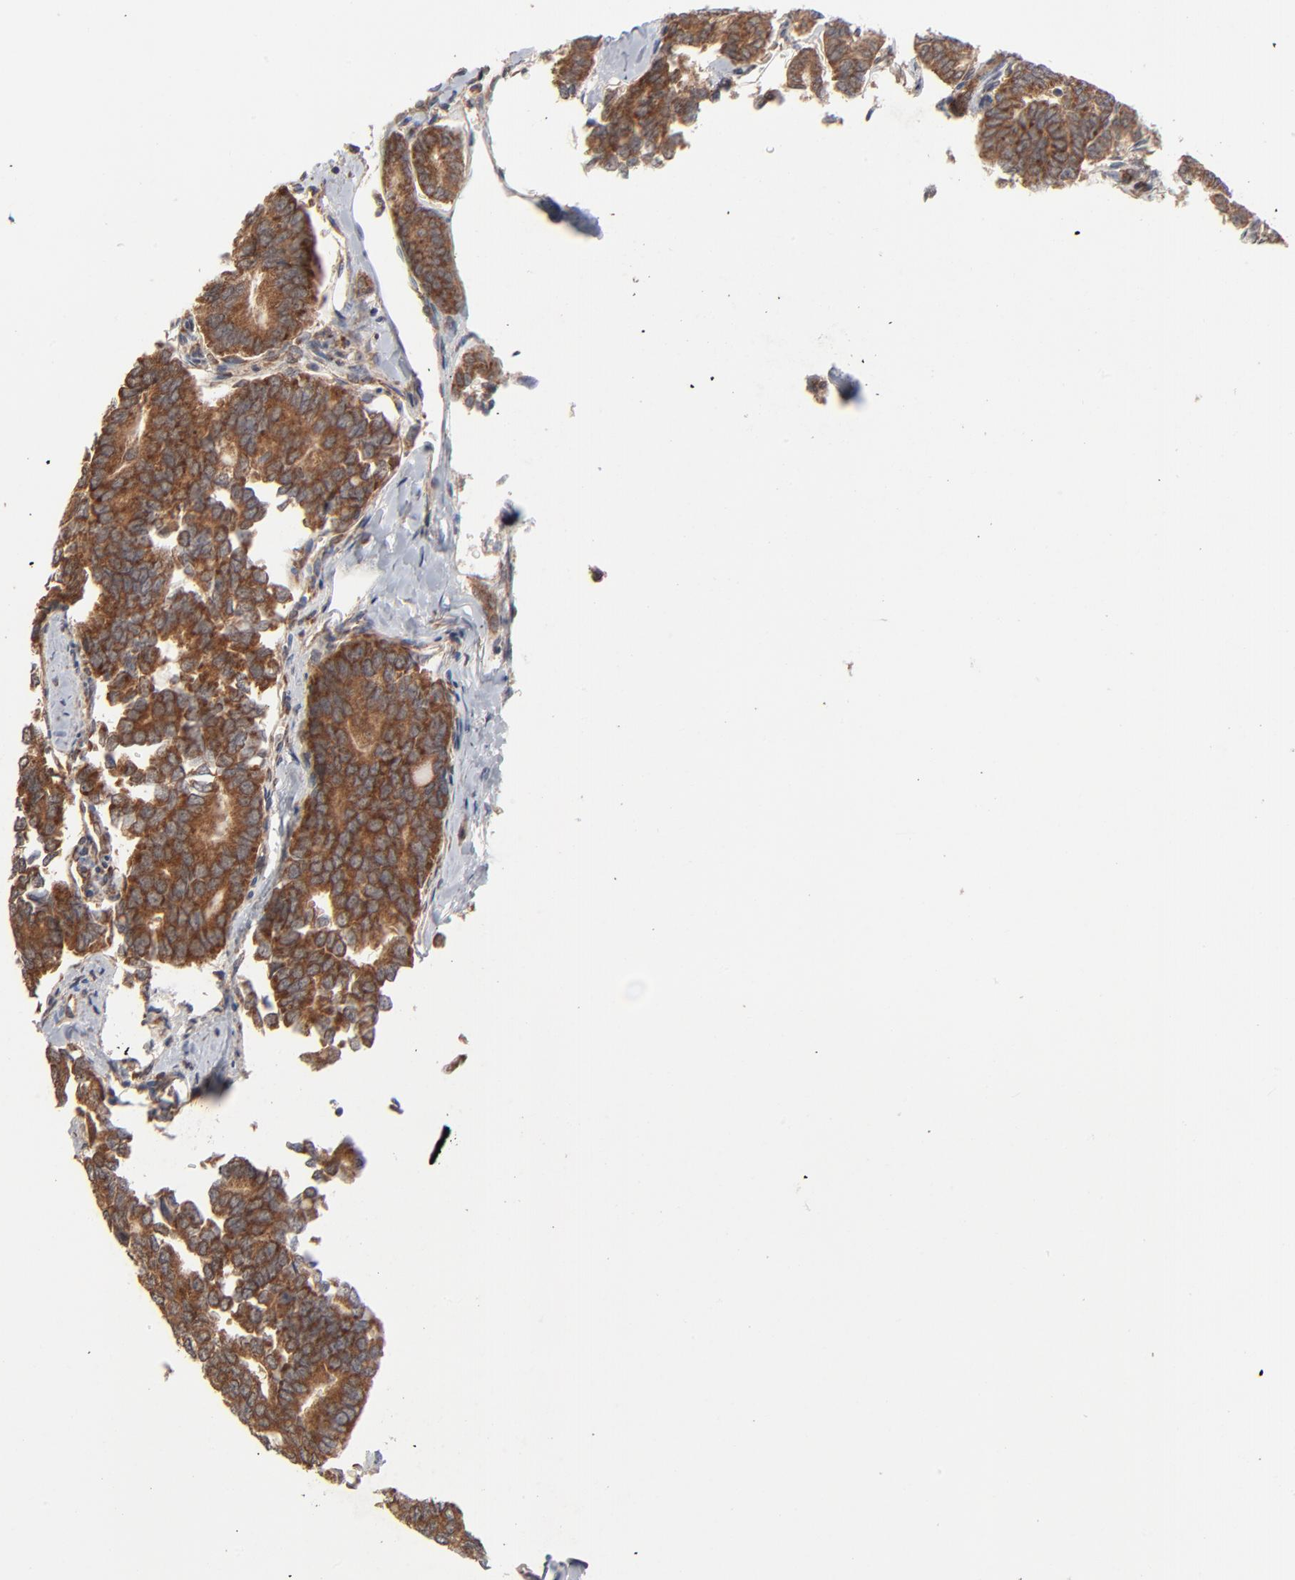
{"staining": {"intensity": "strong", "quantity": ">75%", "location": "cytoplasmic/membranous"}, "tissue": "thyroid cancer", "cell_type": "Tumor cells", "image_type": "cancer", "snomed": [{"axis": "morphology", "description": "Papillary adenocarcinoma, NOS"}, {"axis": "topography", "description": "Thyroid gland"}], "caption": "Immunohistochemistry (IHC) staining of thyroid cancer, which displays high levels of strong cytoplasmic/membranous staining in approximately >75% of tumor cells indicating strong cytoplasmic/membranous protein expression. The staining was performed using DAB (3,3'-diaminobenzidine) (brown) for protein detection and nuclei were counterstained in hematoxylin (blue).", "gene": "ABLIM3", "patient": {"sex": "female", "age": 35}}